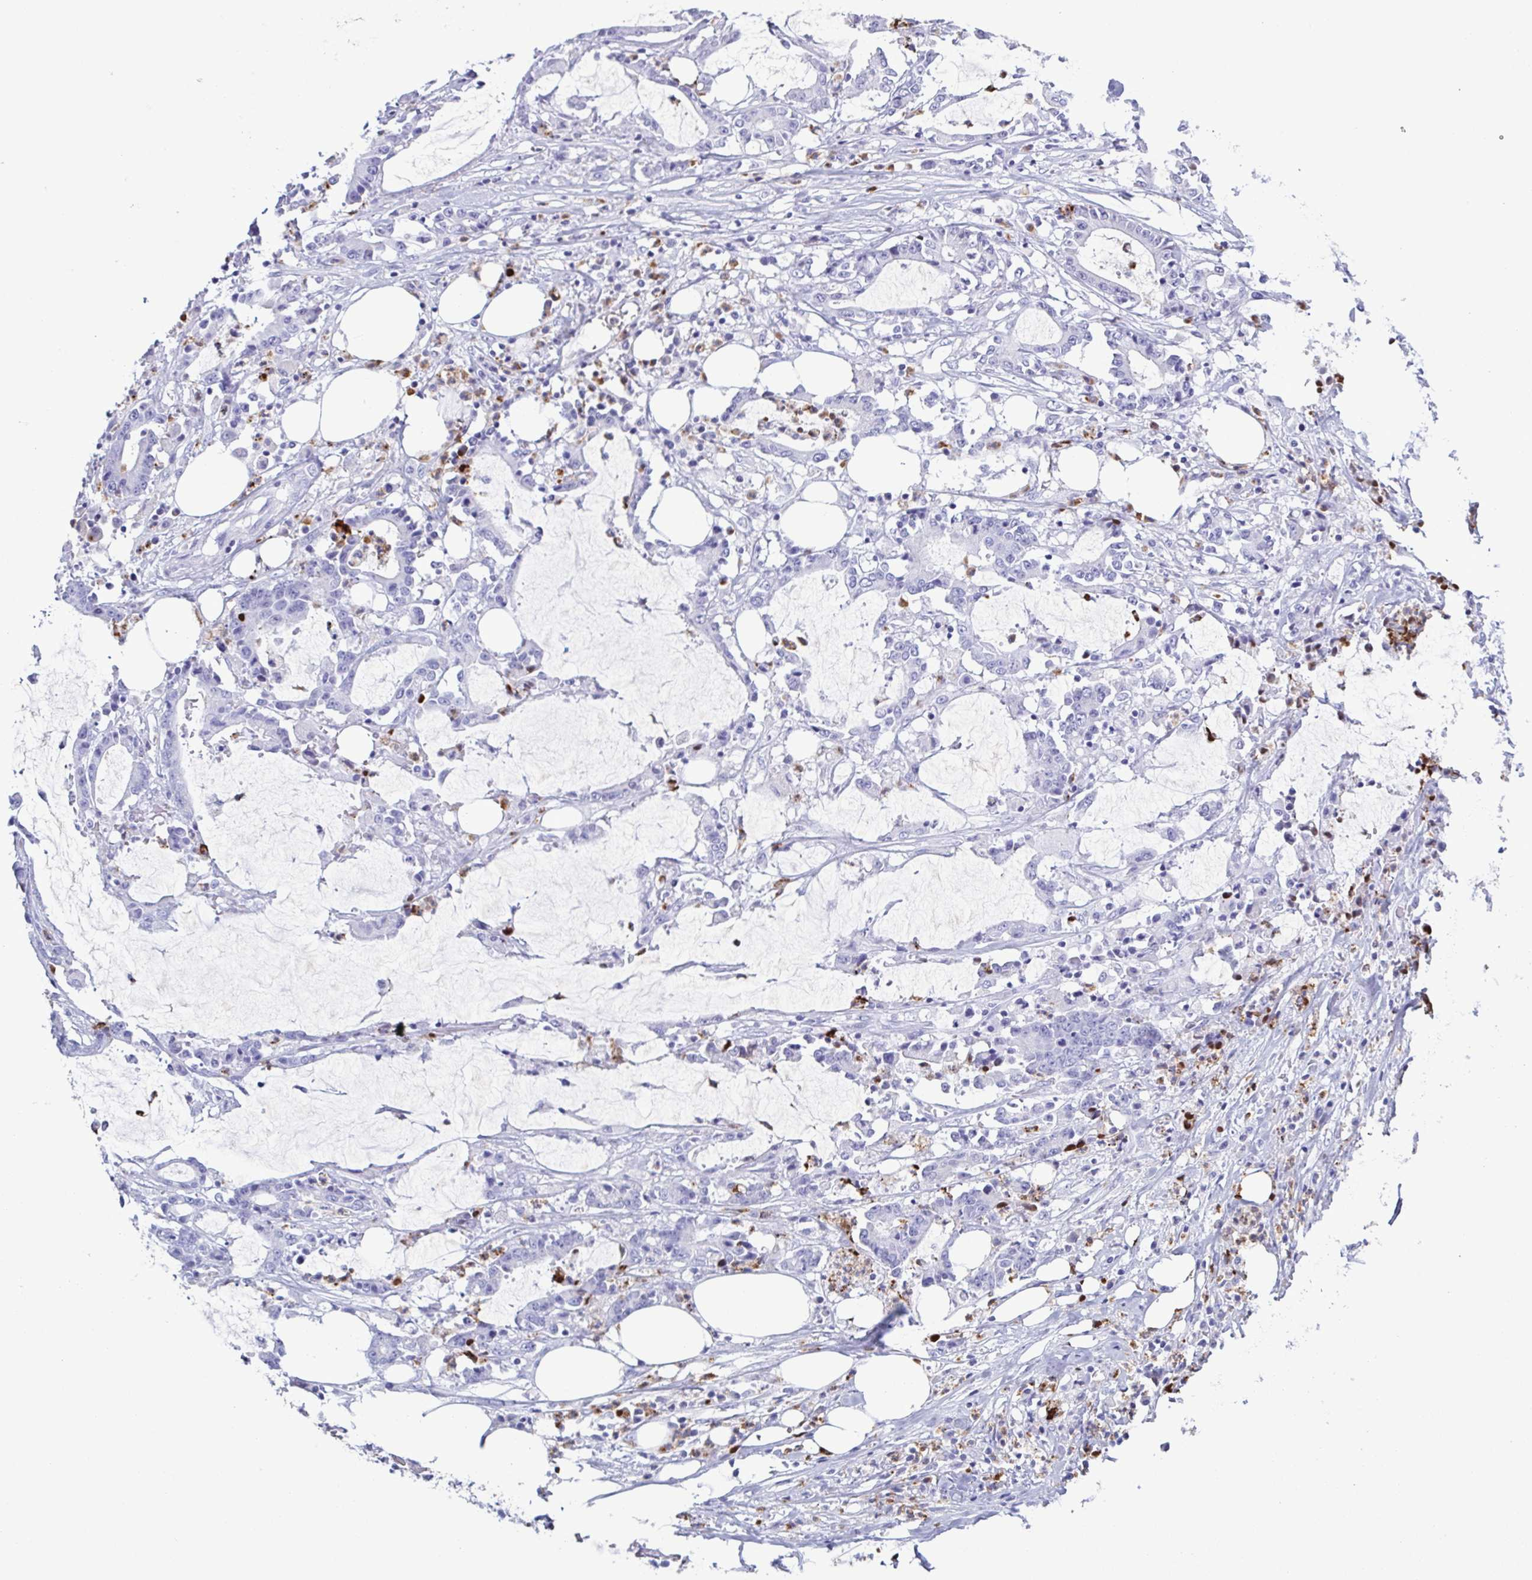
{"staining": {"intensity": "negative", "quantity": "none", "location": "none"}, "tissue": "stomach cancer", "cell_type": "Tumor cells", "image_type": "cancer", "snomed": [{"axis": "morphology", "description": "Adenocarcinoma, NOS"}, {"axis": "topography", "description": "Stomach, upper"}], "caption": "IHC micrograph of human stomach cancer (adenocarcinoma) stained for a protein (brown), which reveals no staining in tumor cells.", "gene": "LTF", "patient": {"sex": "male", "age": 68}}